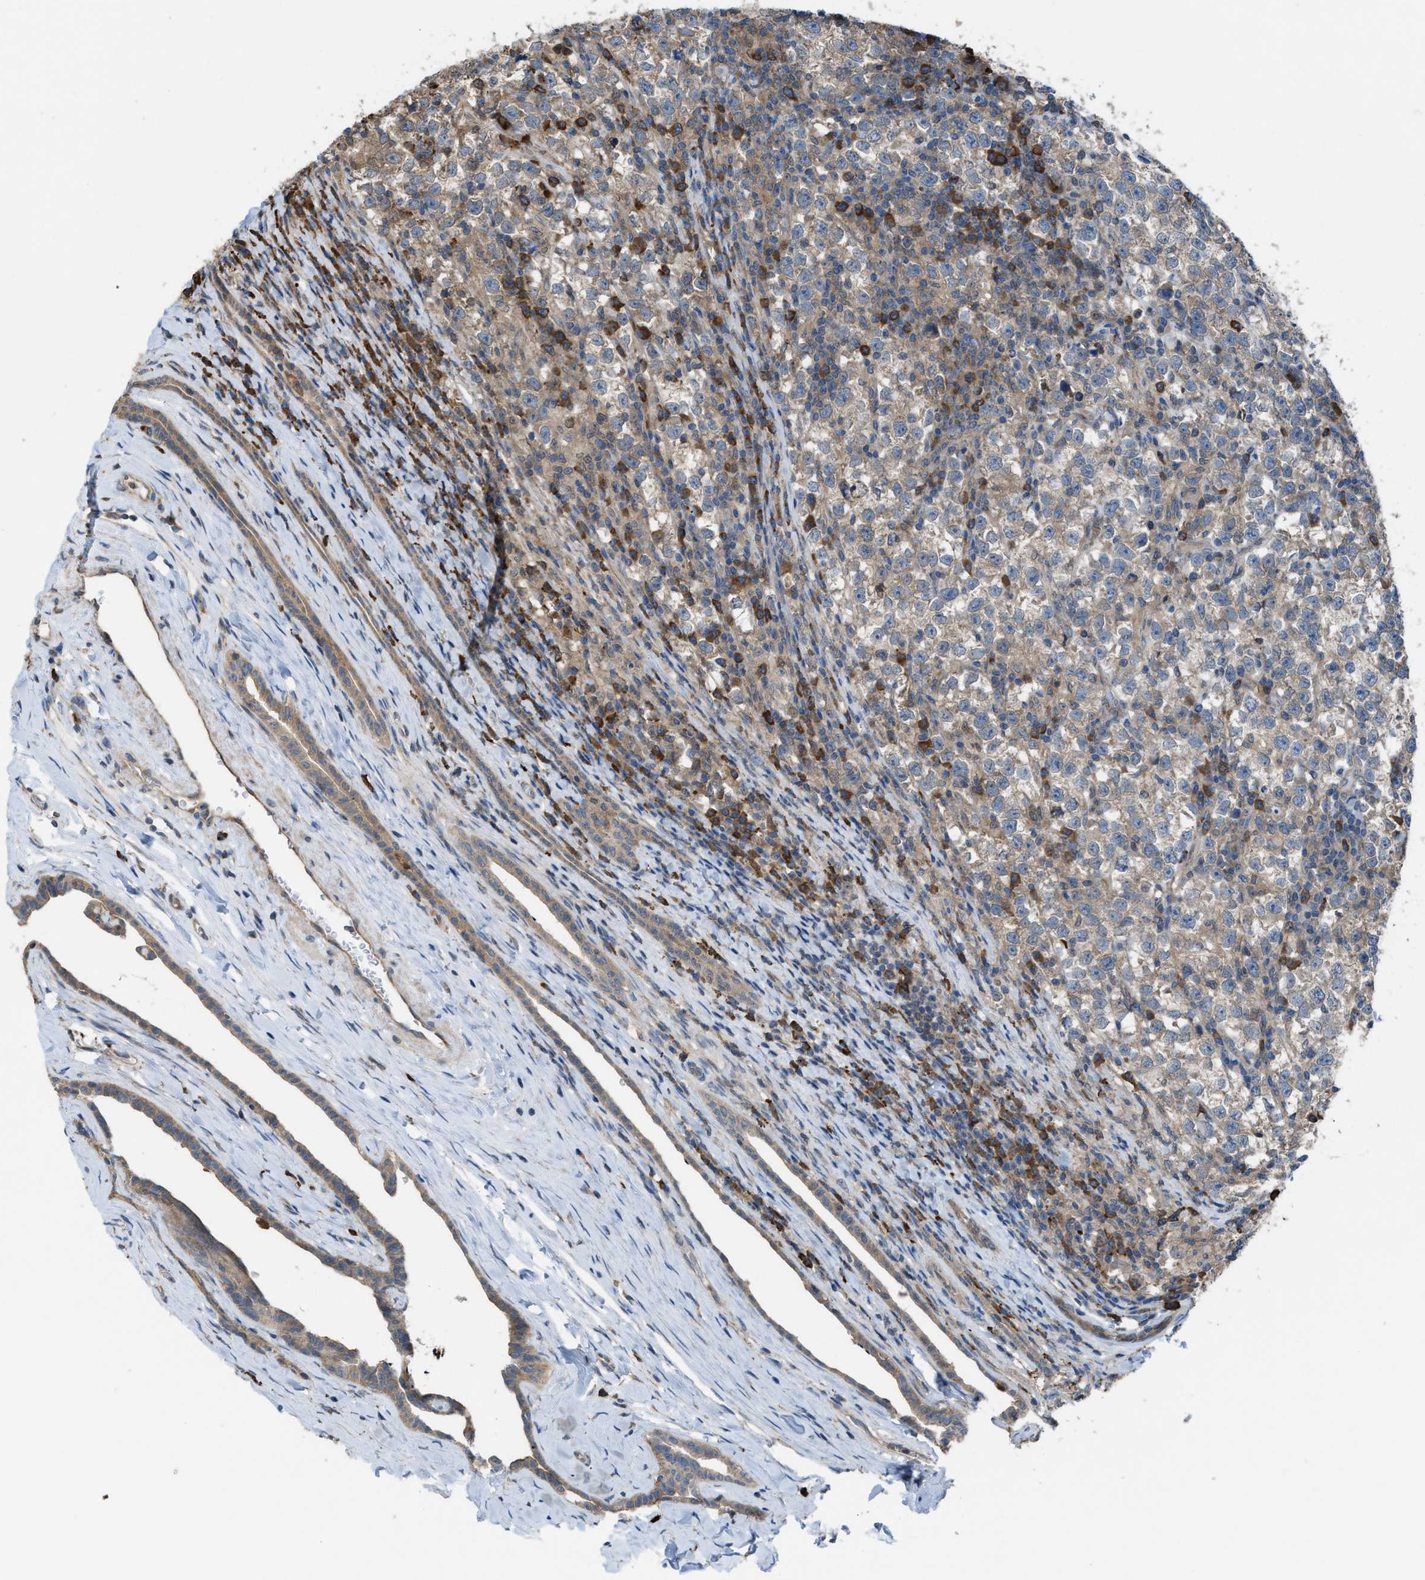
{"staining": {"intensity": "weak", "quantity": "25%-75%", "location": "cytoplasmic/membranous"}, "tissue": "testis cancer", "cell_type": "Tumor cells", "image_type": "cancer", "snomed": [{"axis": "morphology", "description": "Normal tissue, NOS"}, {"axis": "morphology", "description": "Seminoma, NOS"}, {"axis": "topography", "description": "Testis"}], "caption": "Immunohistochemical staining of testis cancer (seminoma) demonstrates low levels of weak cytoplasmic/membranous protein staining in approximately 25%-75% of tumor cells.", "gene": "PLAA", "patient": {"sex": "male", "age": 43}}